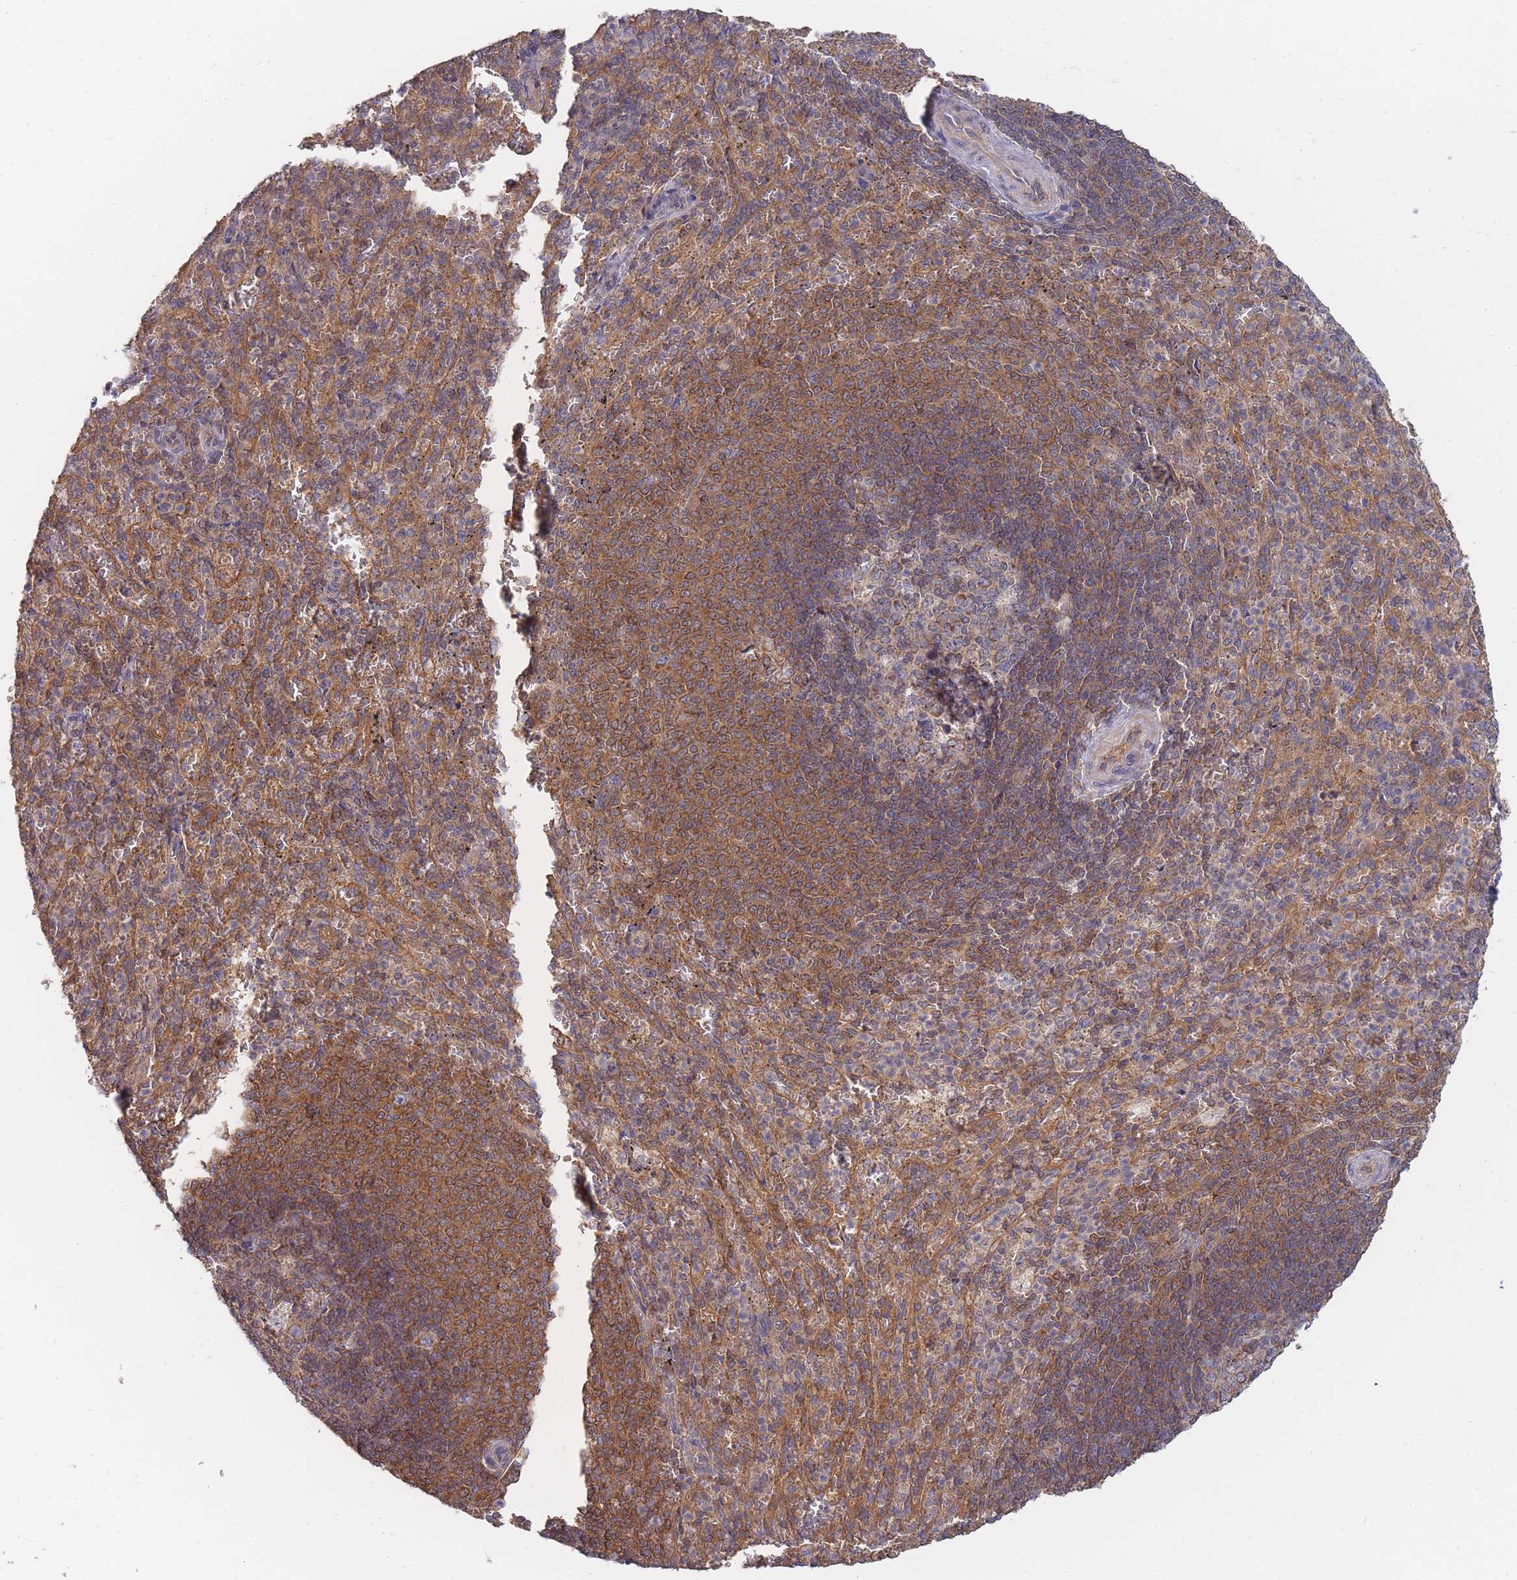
{"staining": {"intensity": "moderate", "quantity": ">75%", "location": "cytoplasmic/membranous"}, "tissue": "spleen", "cell_type": "Cells in red pulp", "image_type": "normal", "snomed": [{"axis": "morphology", "description": "Normal tissue, NOS"}, {"axis": "topography", "description": "Spleen"}], "caption": "Spleen stained with a brown dye displays moderate cytoplasmic/membranous positive staining in about >75% of cells in red pulp.", "gene": "MRPS18B", "patient": {"sex": "female", "age": 21}}